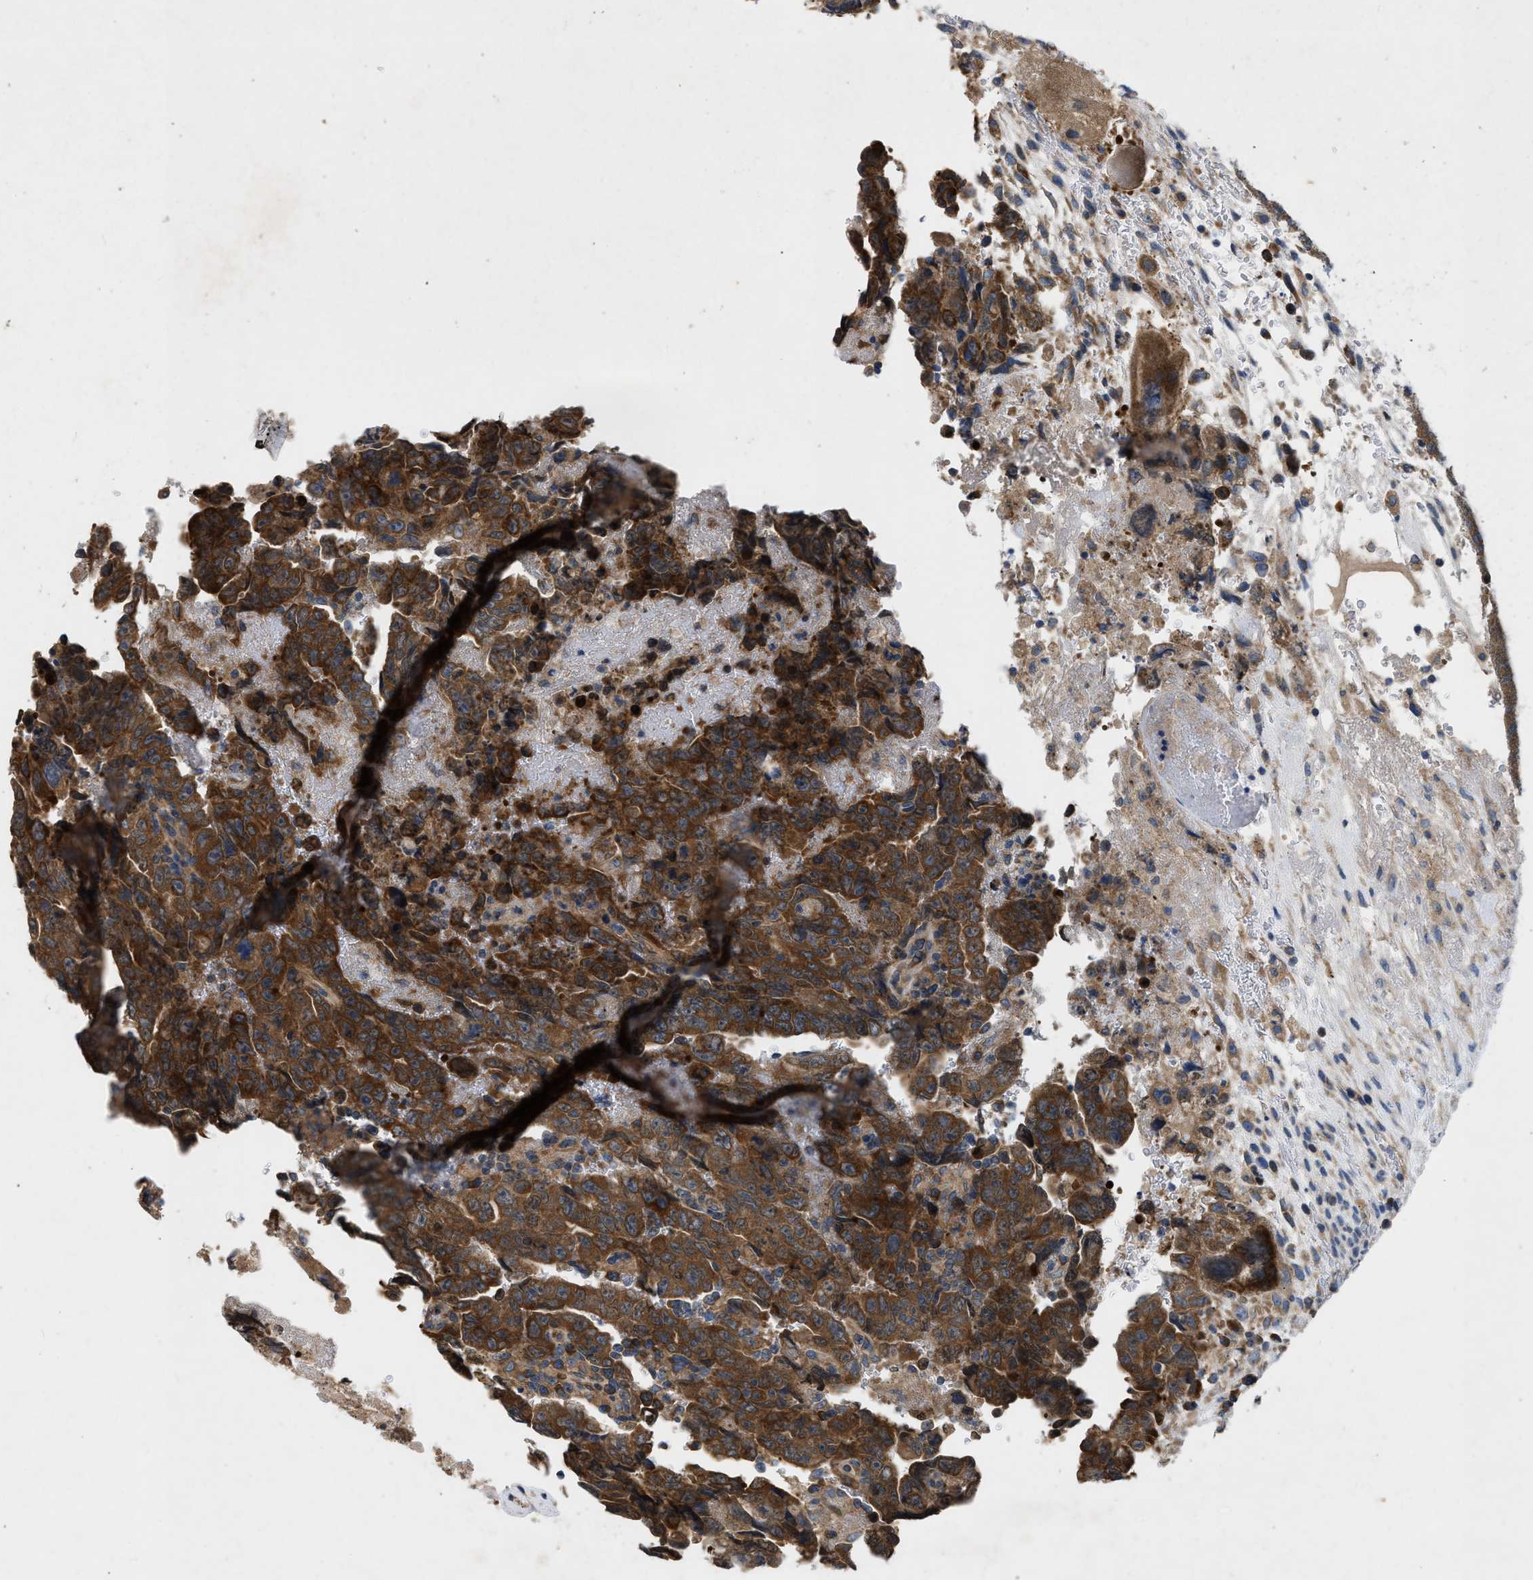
{"staining": {"intensity": "strong", "quantity": ">75%", "location": "cytoplasmic/membranous"}, "tissue": "testis cancer", "cell_type": "Tumor cells", "image_type": "cancer", "snomed": [{"axis": "morphology", "description": "Carcinoma, Embryonal, NOS"}, {"axis": "topography", "description": "Testis"}], "caption": "Protein expression analysis of human testis cancer (embryonal carcinoma) reveals strong cytoplasmic/membranous positivity in approximately >75% of tumor cells.", "gene": "TMEM131", "patient": {"sex": "male", "age": 28}}